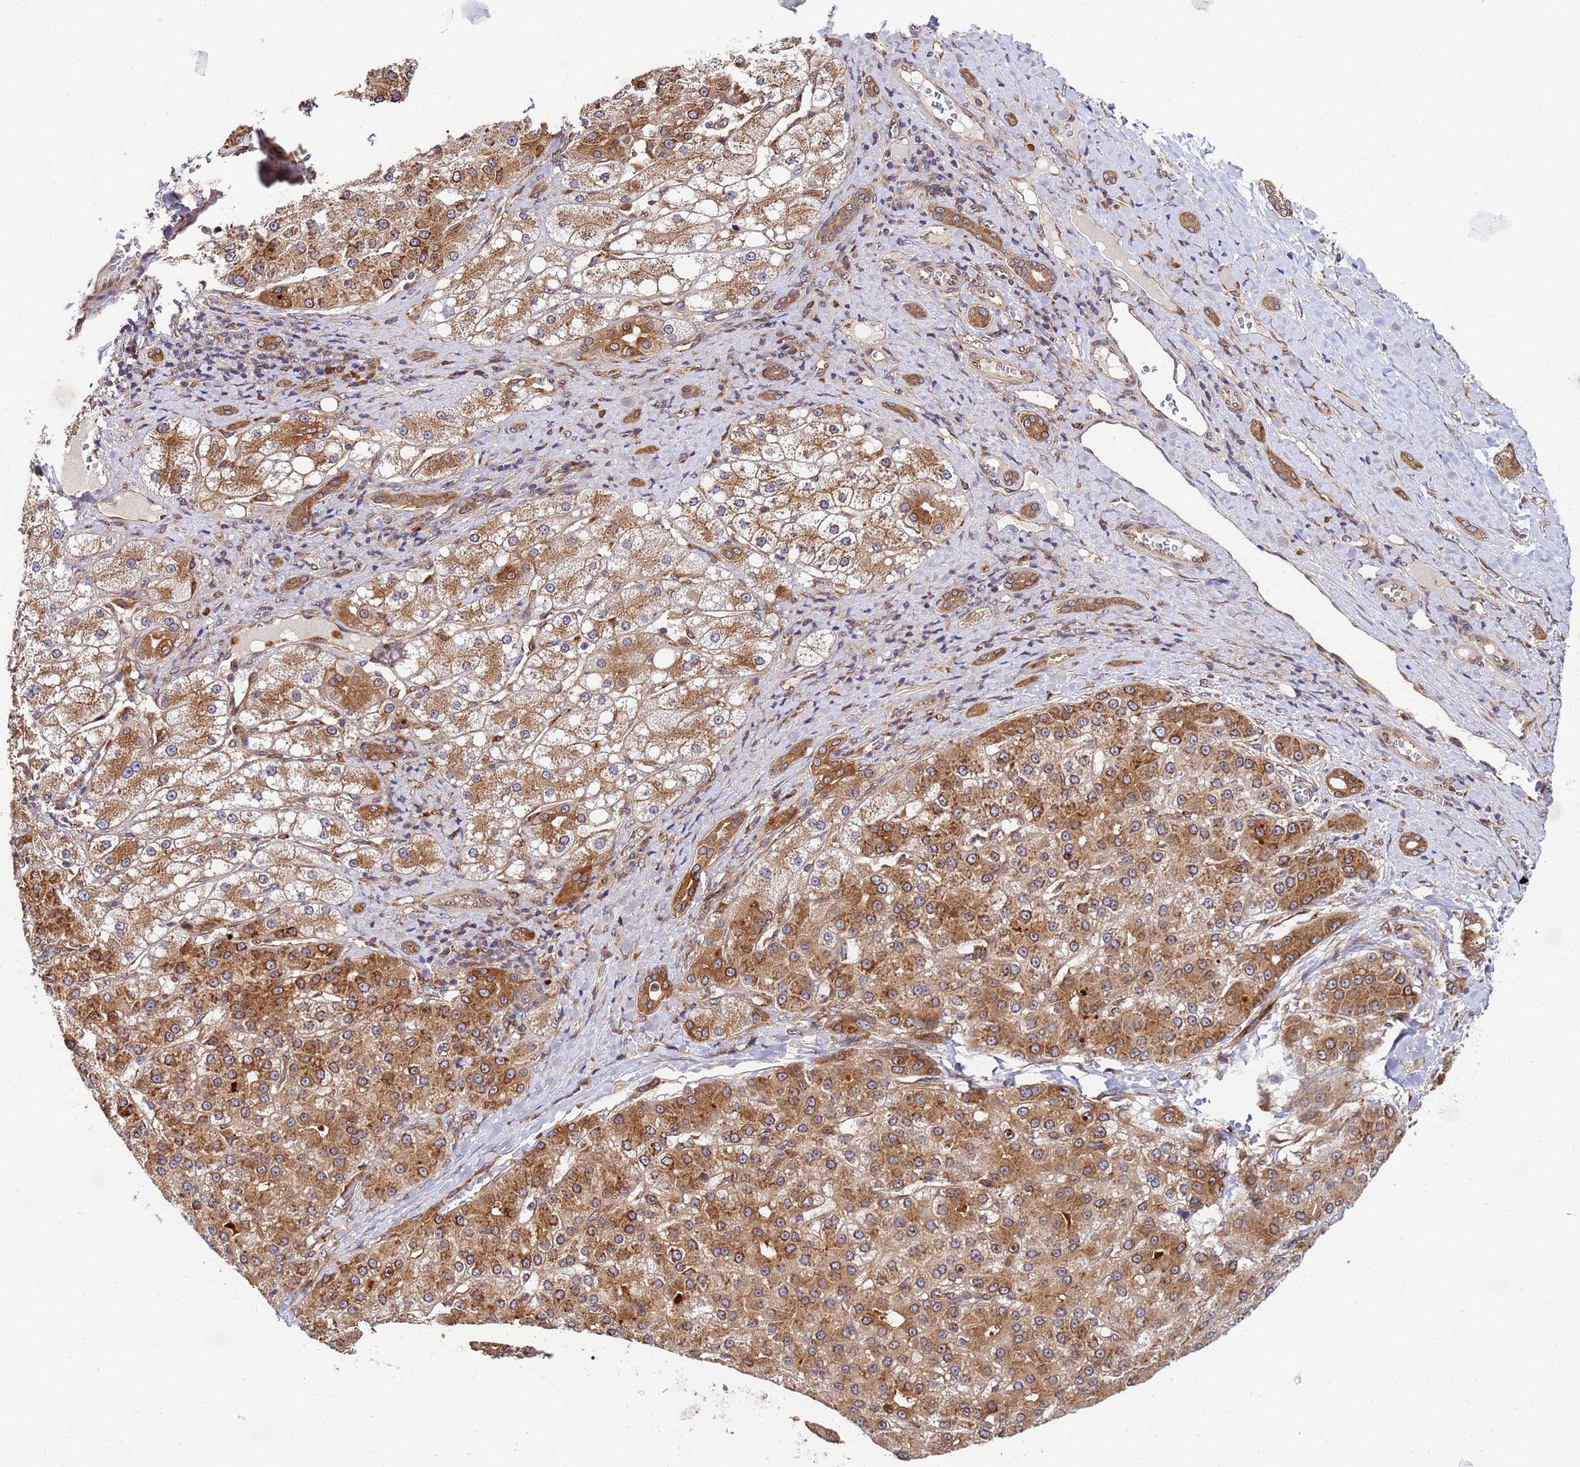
{"staining": {"intensity": "moderate", "quantity": ">75%", "location": "cytoplasmic/membranous"}, "tissue": "liver cancer", "cell_type": "Tumor cells", "image_type": "cancer", "snomed": [{"axis": "morphology", "description": "Carcinoma, Hepatocellular, NOS"}, {"axis": "topography", "description": "Liver"}], "caption": "This is a micrograph of immunohistochemistry (IHC) staining of liver cancer (hepatocellular carcinoma), which shows moderate expression in the cytoplasmic/membranous of tumor cells.", "gene": "UNC93B1", "patient": {"sex": "male", "age": 67}}